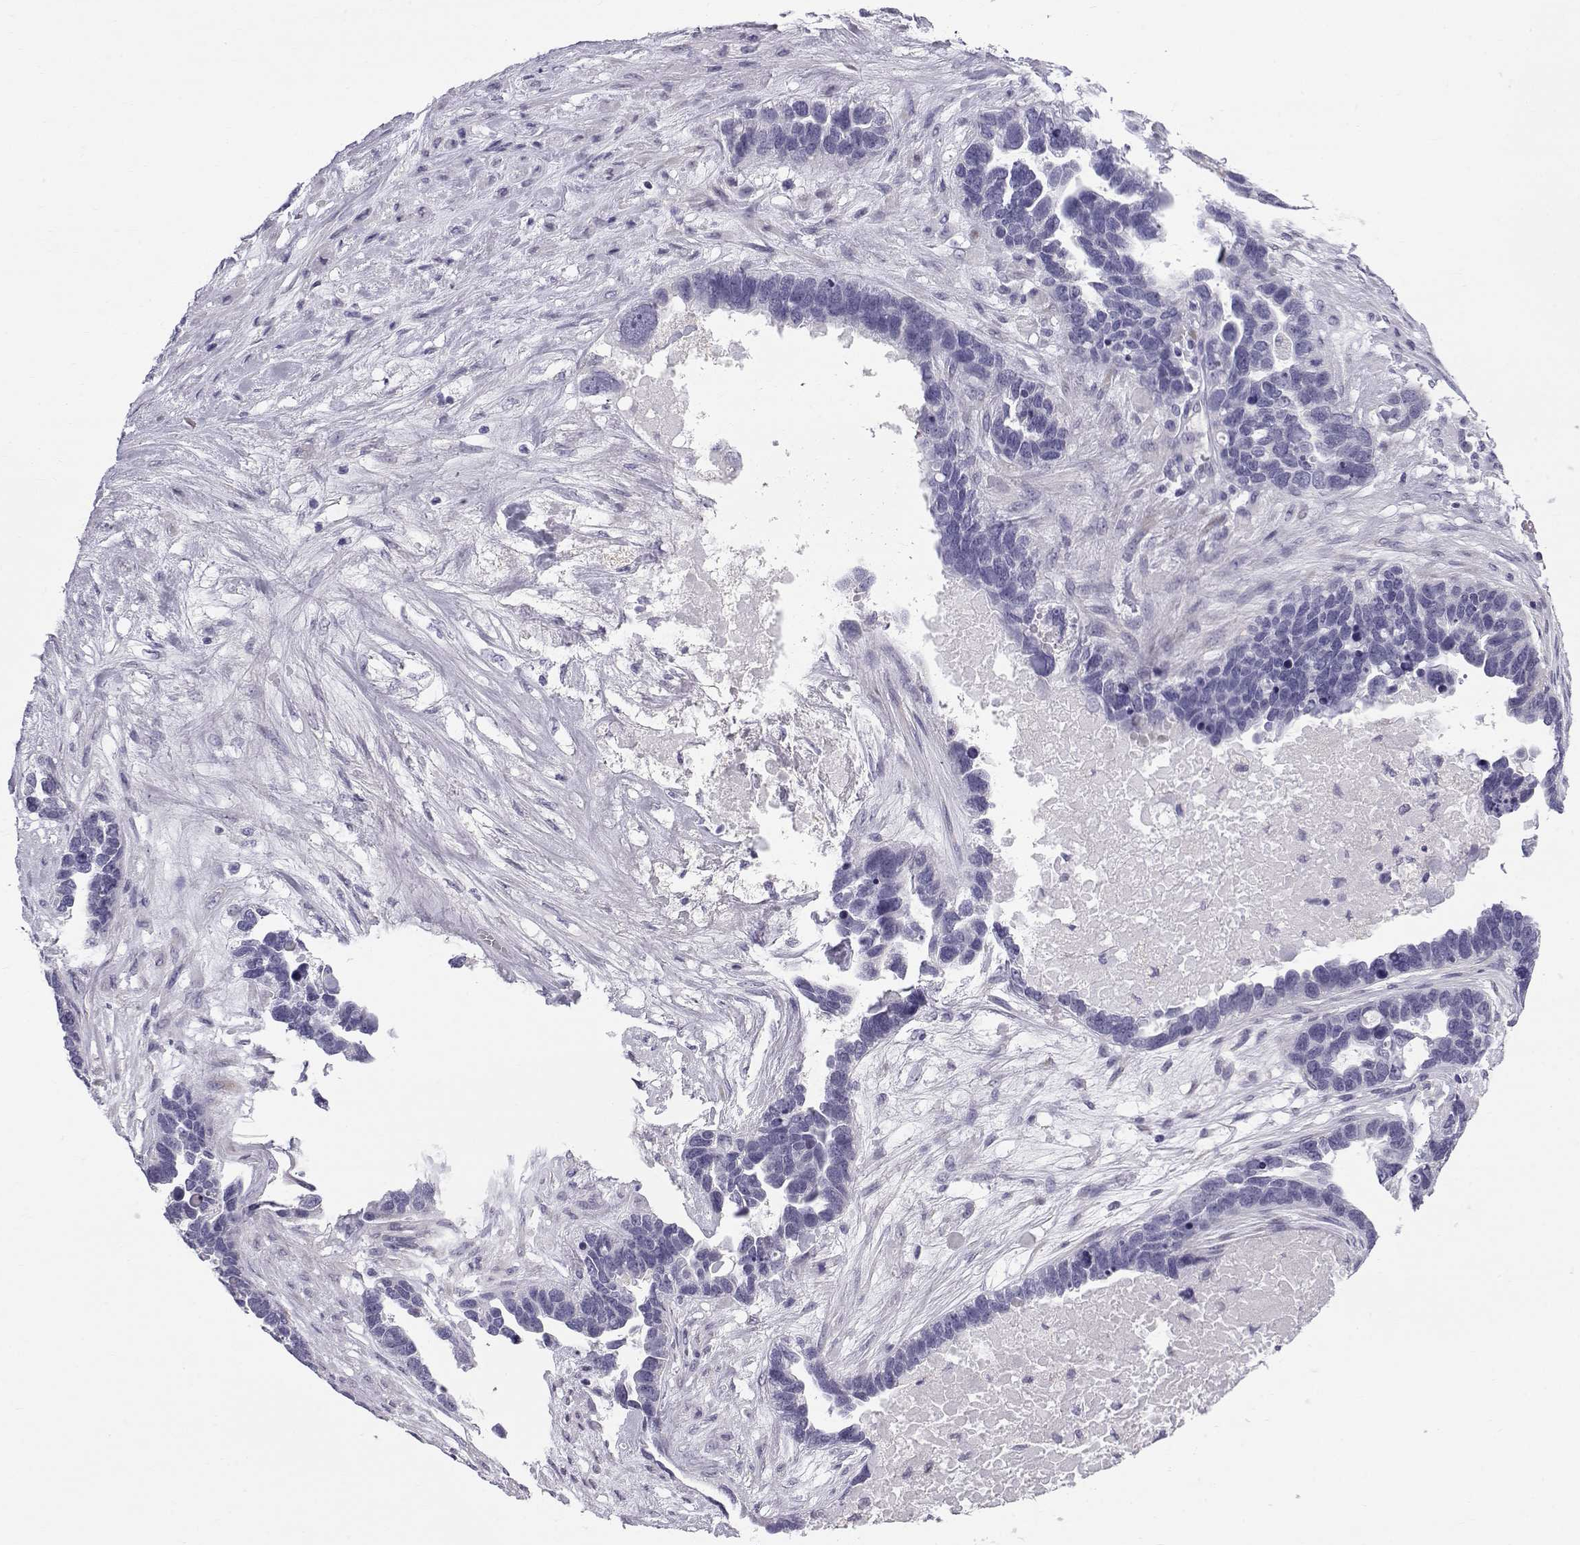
{"staining": {"intensity": "negative", "quantity": "none", "location": "none"}, "tissue": "ovarian cancer", "cell_type": "Tumor cells", "image_type": "cancer", "snomed": [{"axis": "morphology", "description": "Cystadenocarcinoma, serous, NOS"}, {"axis": "topography", "description": "Ovary"}], "caption": "Histopathology image shows no significant protein staining in tumor cells of ovarian serous cystadenocarcinoma.", "gene": "RNASE12", "patient": {"sex": "female", "age": 54}}